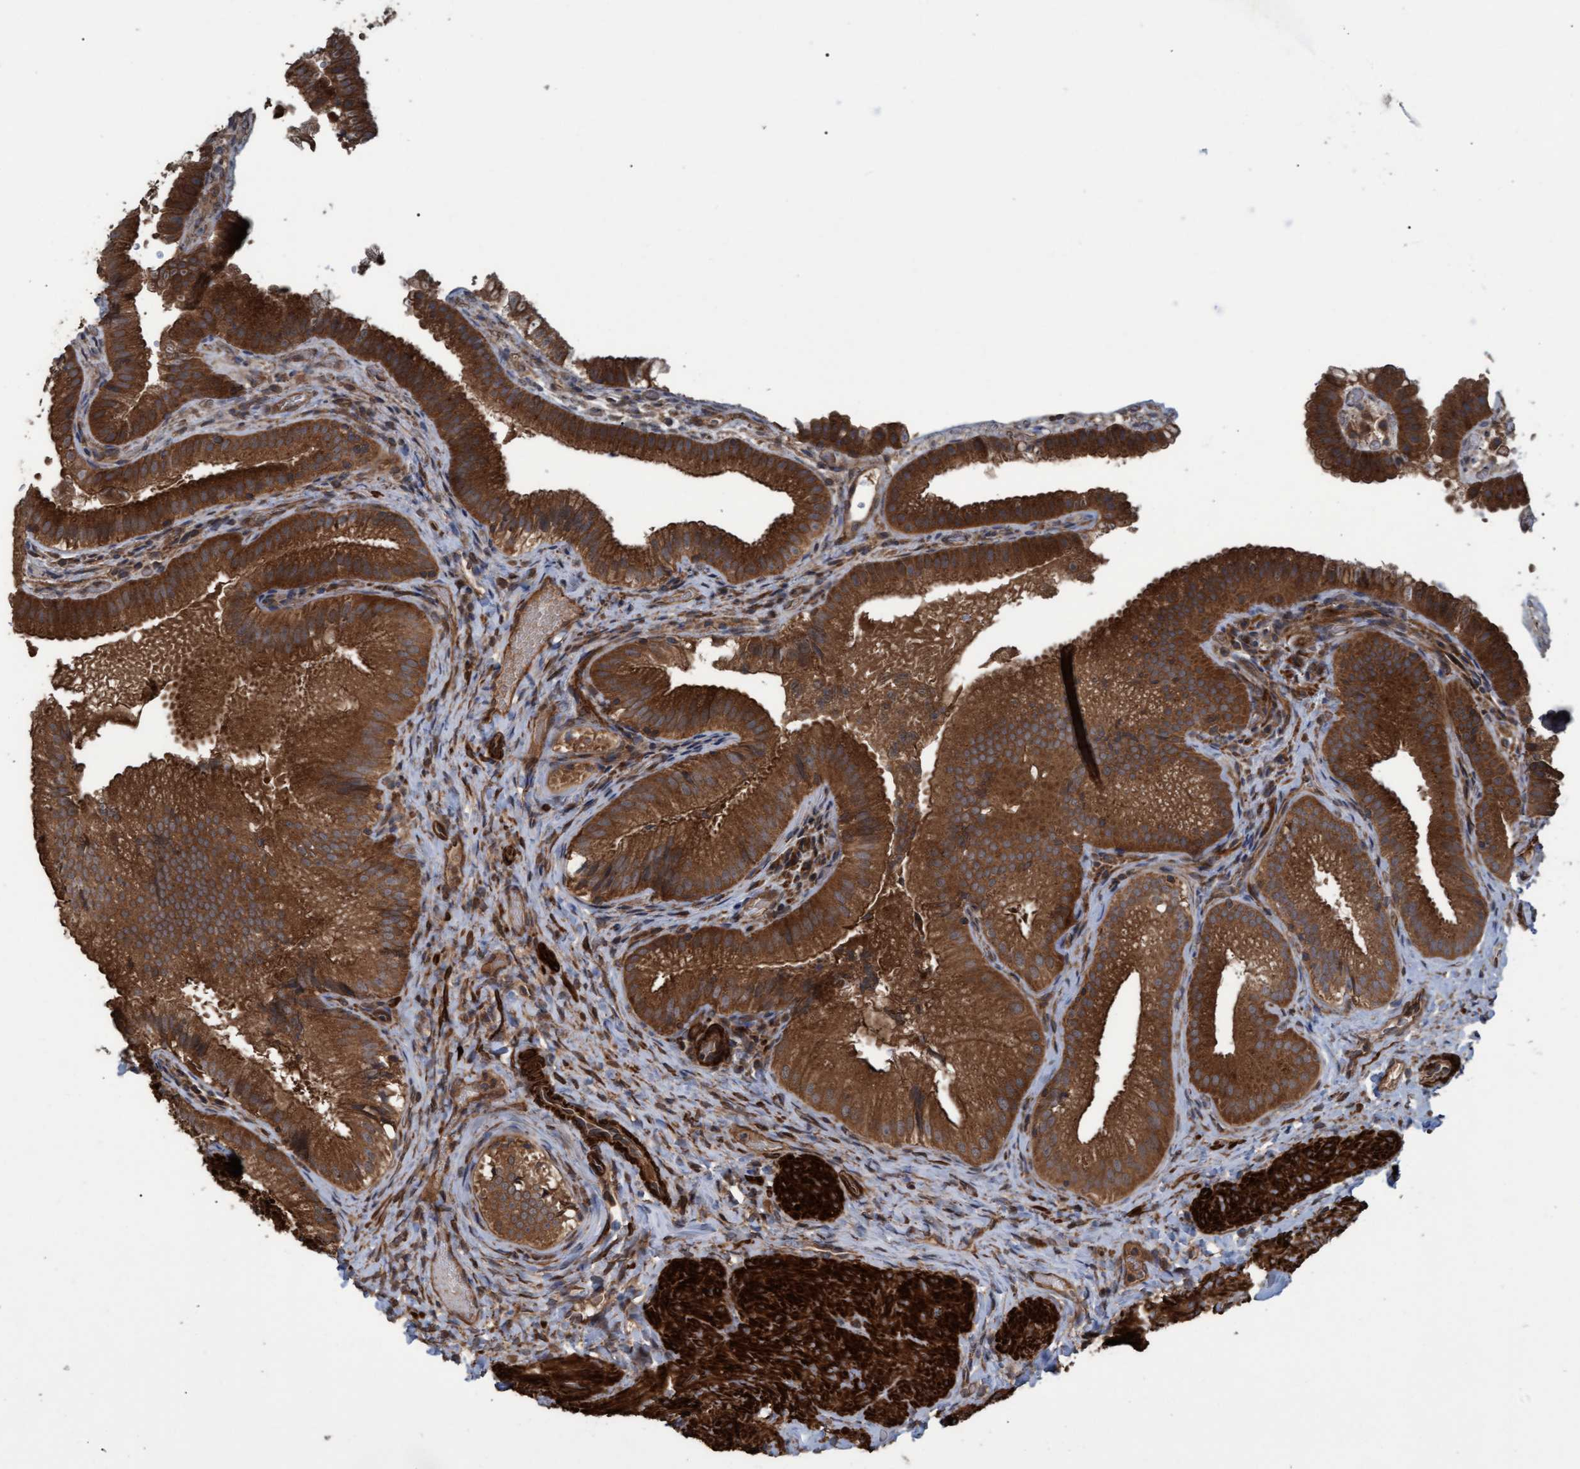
{"staining": {"intensity": "strong", "quantity": ">75%", "location": "cytoplasmic/membranous"}, "tissue": "gallbladder", "cell_type": "Glandular cells", "image_type": "normal", "snomed": [{"axis": "morphology", "description": "Normal tissue, NOS"}, {"axis": "topography", "description": "Gallbladder"}], "caption": "A micrograph showing strong cytoplasmic/membranous positivity in about >75% of glandular cells in normal gallbladder, as visualized by brown immunohistochemical staining.", "gene": "GGT6", "patient": {"sex": "female", "age": 30}}